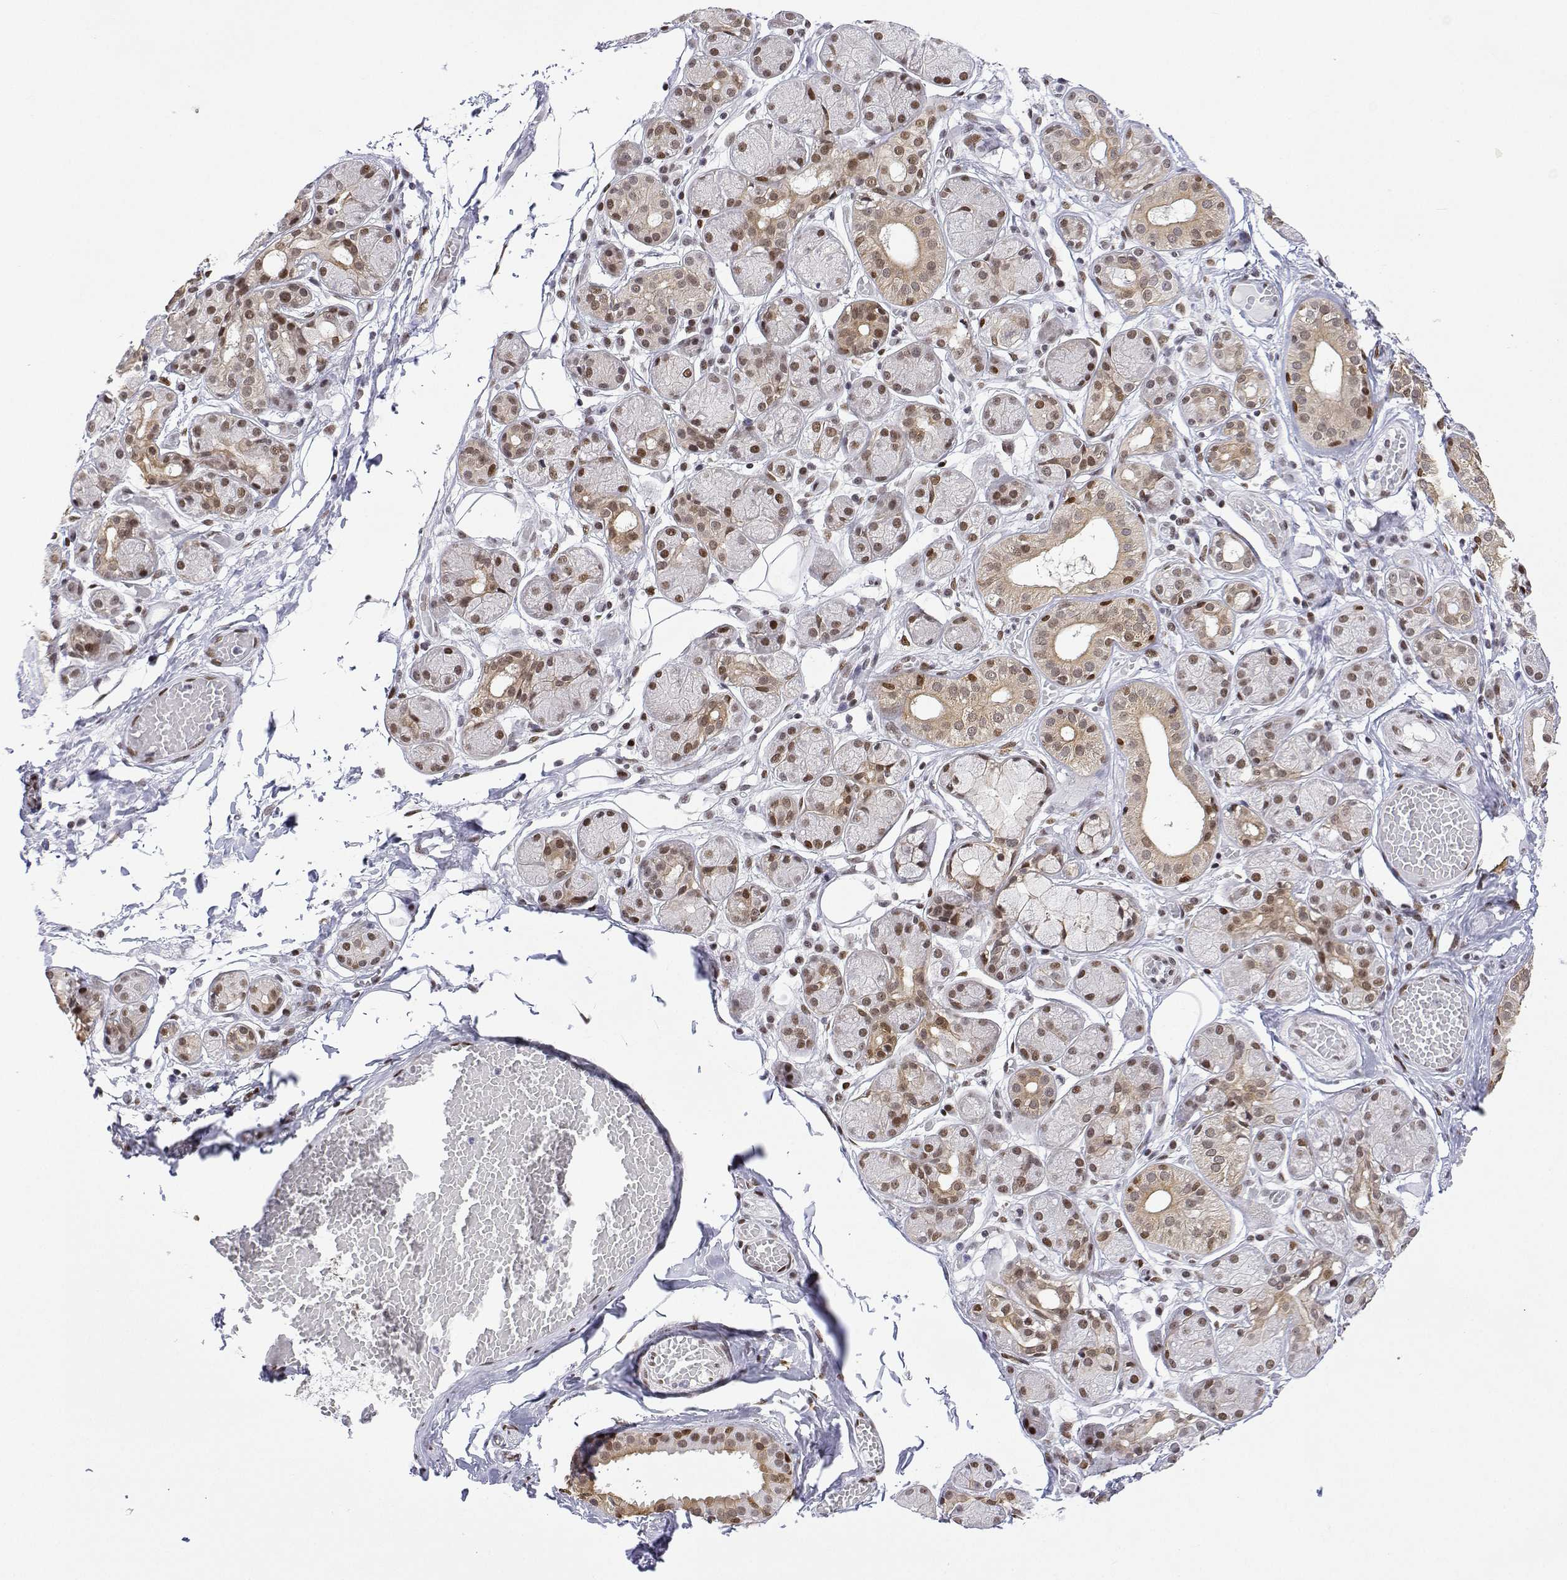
{"staining": {"intensity": "moderate", "quantity": "25%-75%", "location": "nuclear"}, "tissue": "salivary gland", "cell_type": "Glandular cells", "image_type": "normal", "snomed": [{"axis": "morphology", "description": "Normal tissue, NOS"}, {"axis": "topography", "description": "Salivary gland"}, {"axis": "topography", "description": "Peripheral nerve tissue"}], "caption": "Protein staining demonstrates moderate nuclear positivity in about 25%-75% of glandular cells in benign salivary gland. Nuclei are stained in blue.", "gene": "XPC", "patient": {"sex": "male", "age": 71}}